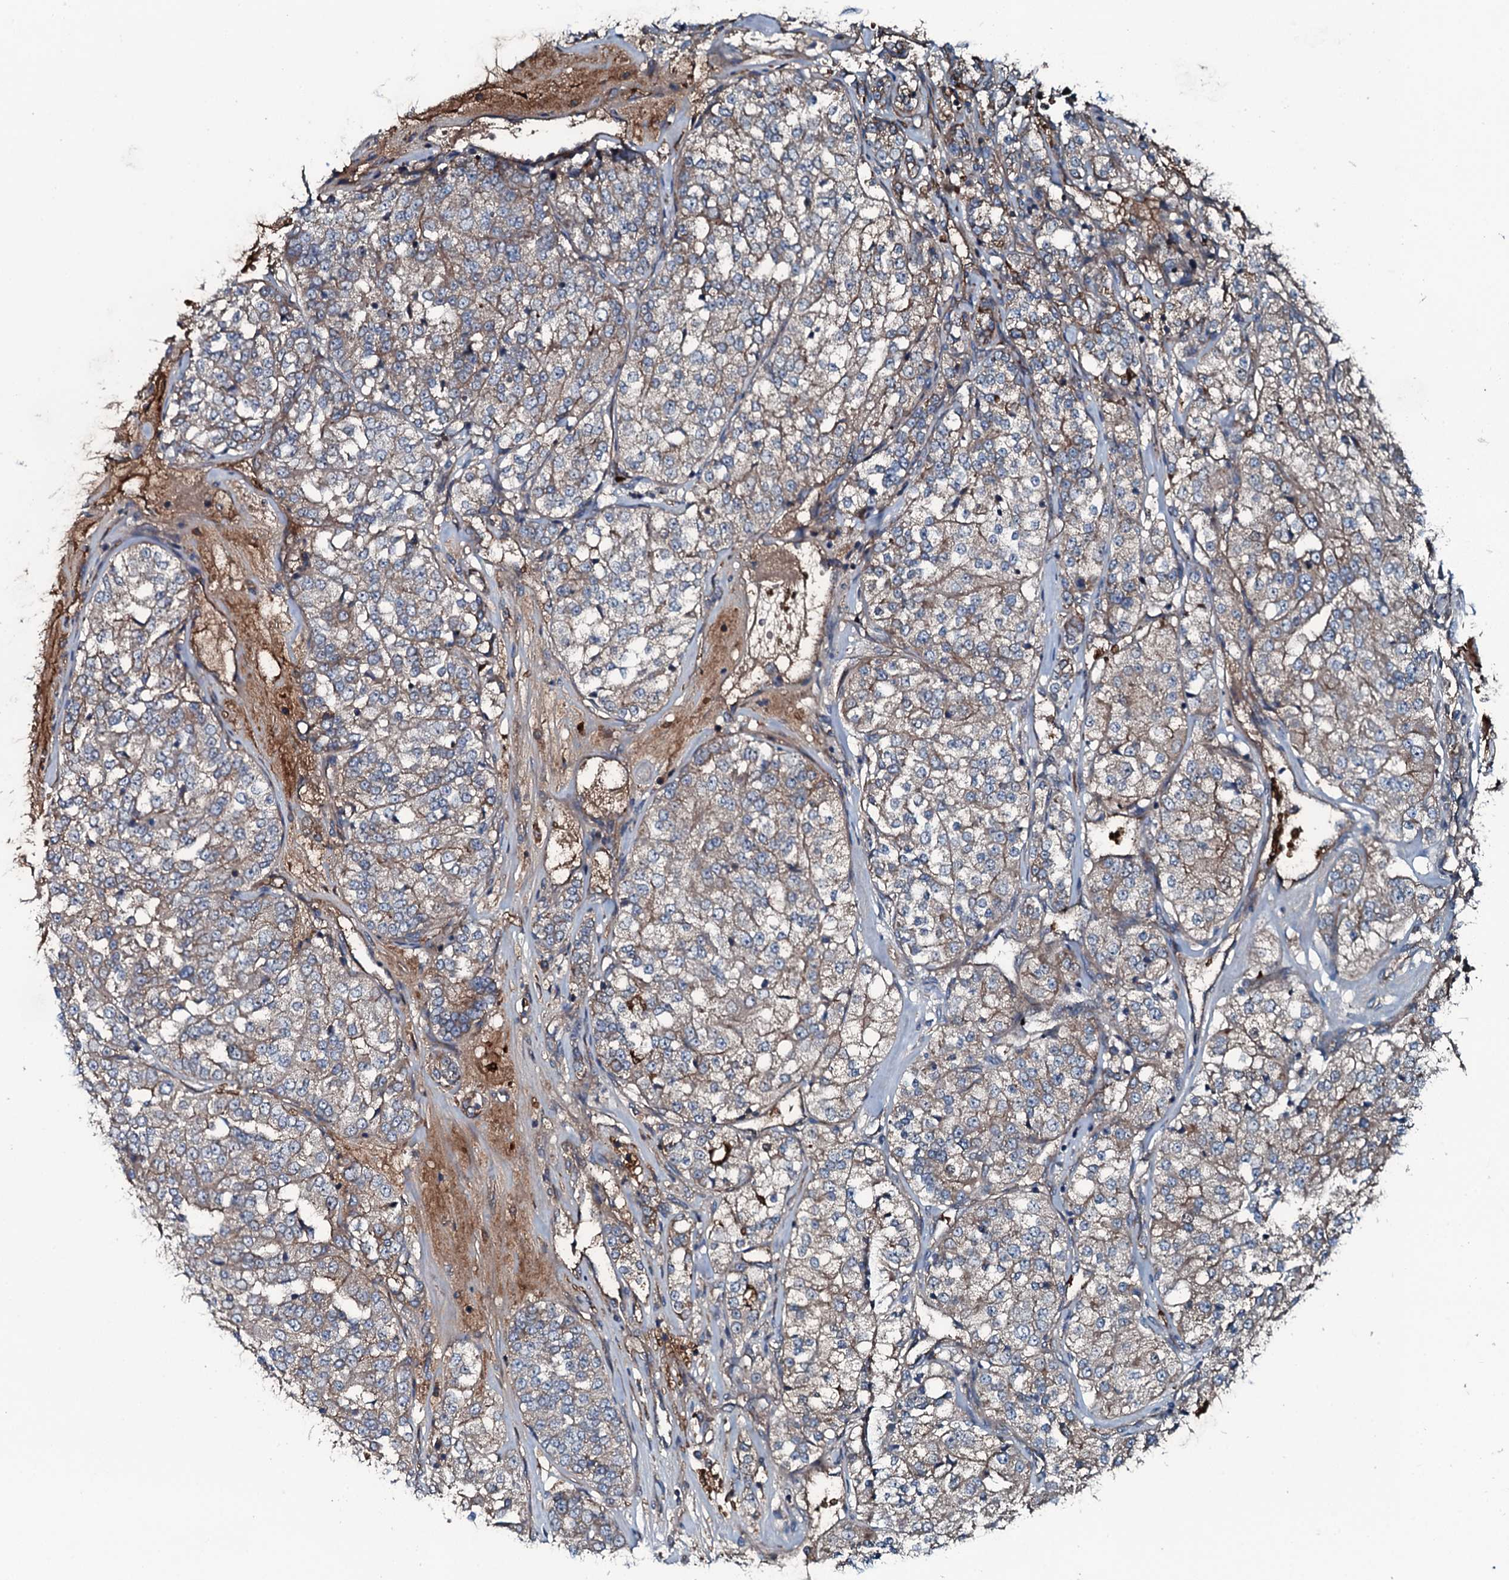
{"staining": {"intensity": "weak", "quantity": ">75%", "location": "cytoplasmic/membranous"}, "tissue": "renal cancer", "cell_type": "Tumor cells", "image_type": "cancer", "snomed": [{"axis": "morphology", "description": "Adenocarcinoma, NOS"}, {"axis": "topography", "description": "Kidney"}], "caption": "This is an image of IHC staining of renal cancer, which shows weak positivity in the cytoplasmic/membranous of tumor cells.", "gene": "TRIM7", "patient": {"sex": "female", "age": 63}}